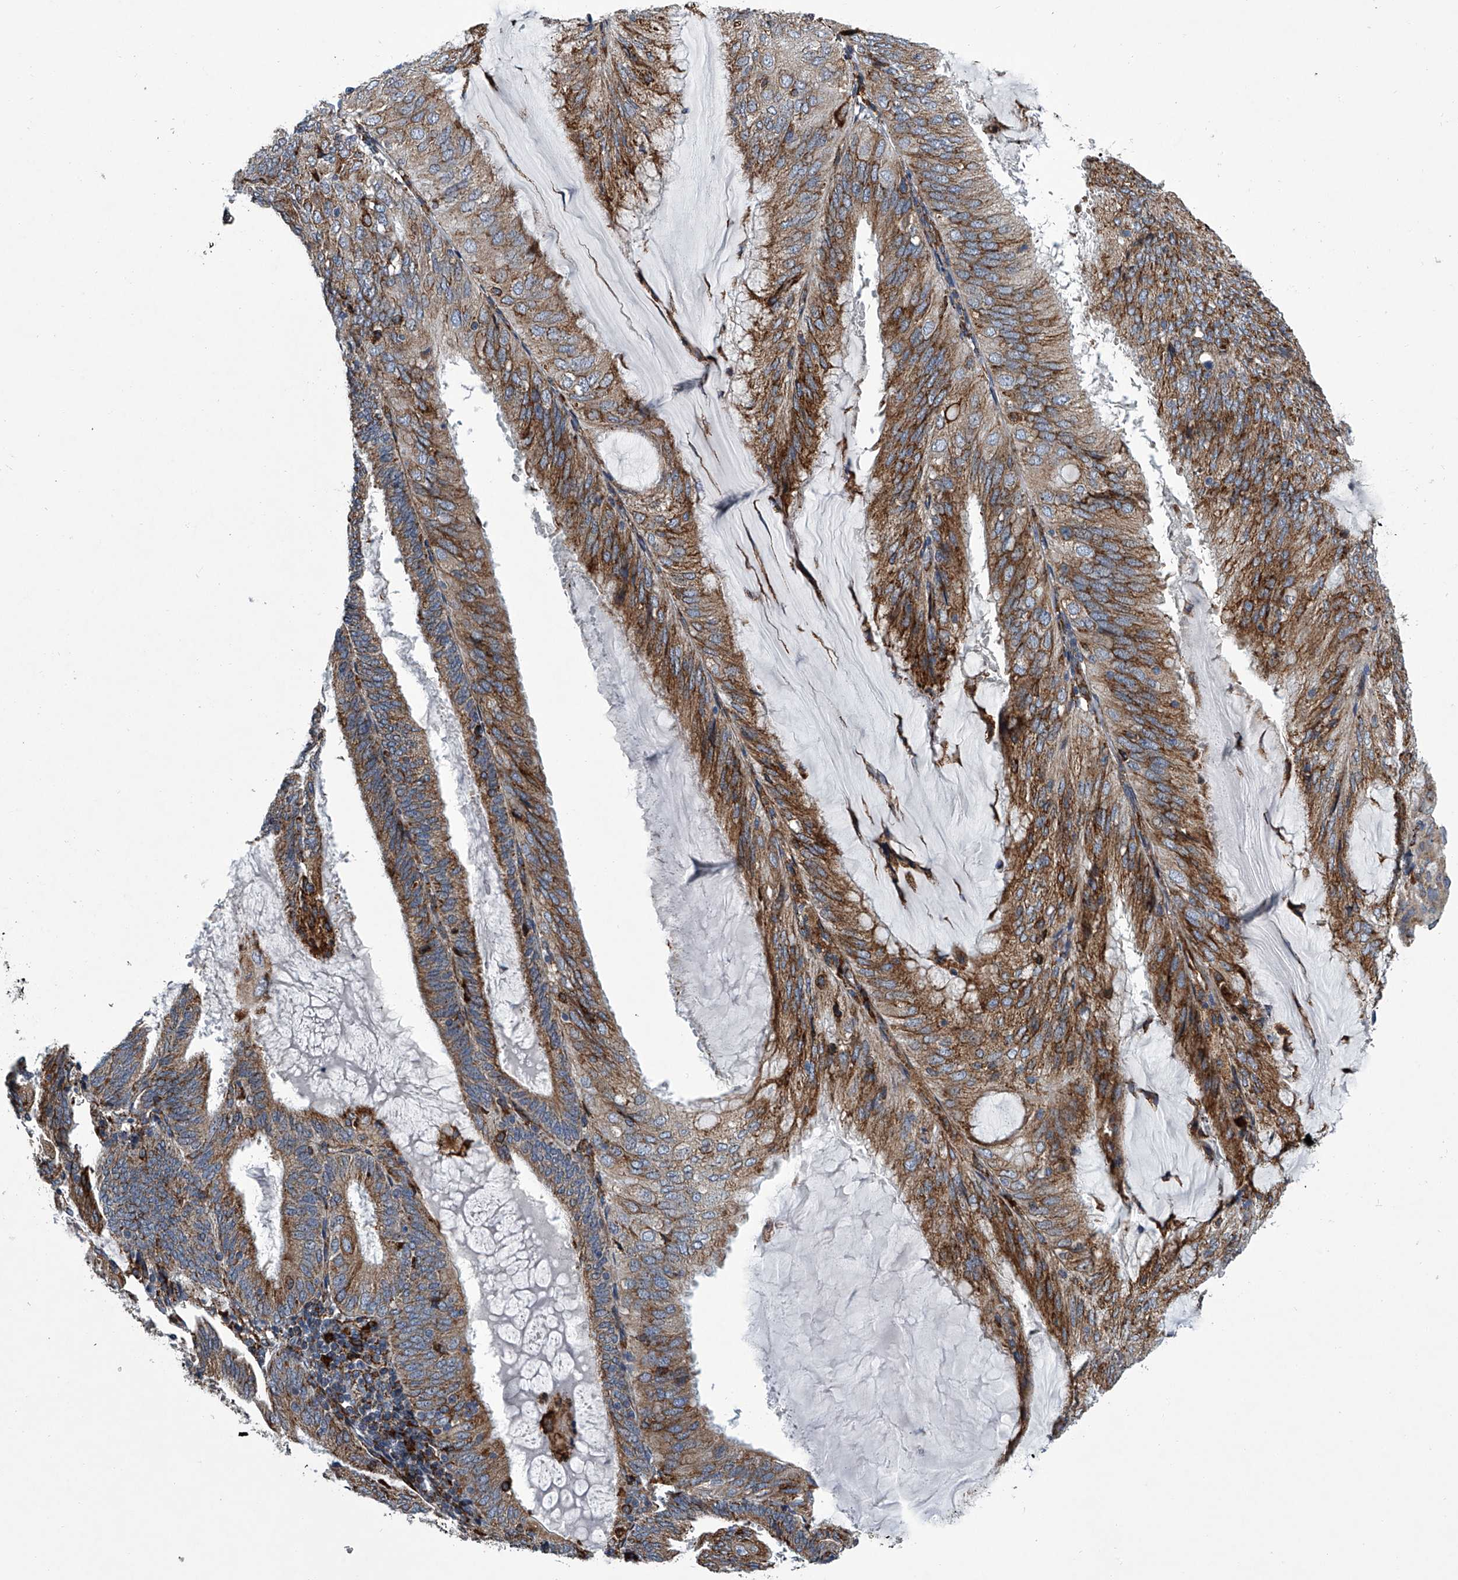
{"staining": {"intensity": "moderate", "quantity": ">75%", "location": "cytoplasmic/membranous"}, "tissue": "endometrial cancer", "cell_type": "Tumor cells", "image_type": "cancer", "snomed": [{"axis": "morphology", "description": "Adenocarcinoma, NOS"}, {"axis": "topography", "description": "Endometrium"}], "caption": "Human endometrial cancer stained with a protein marker reveals moderate staining in tumor cells.", "gene": "TMEM63C", "patient": {"sex": "female", "age": 81}}